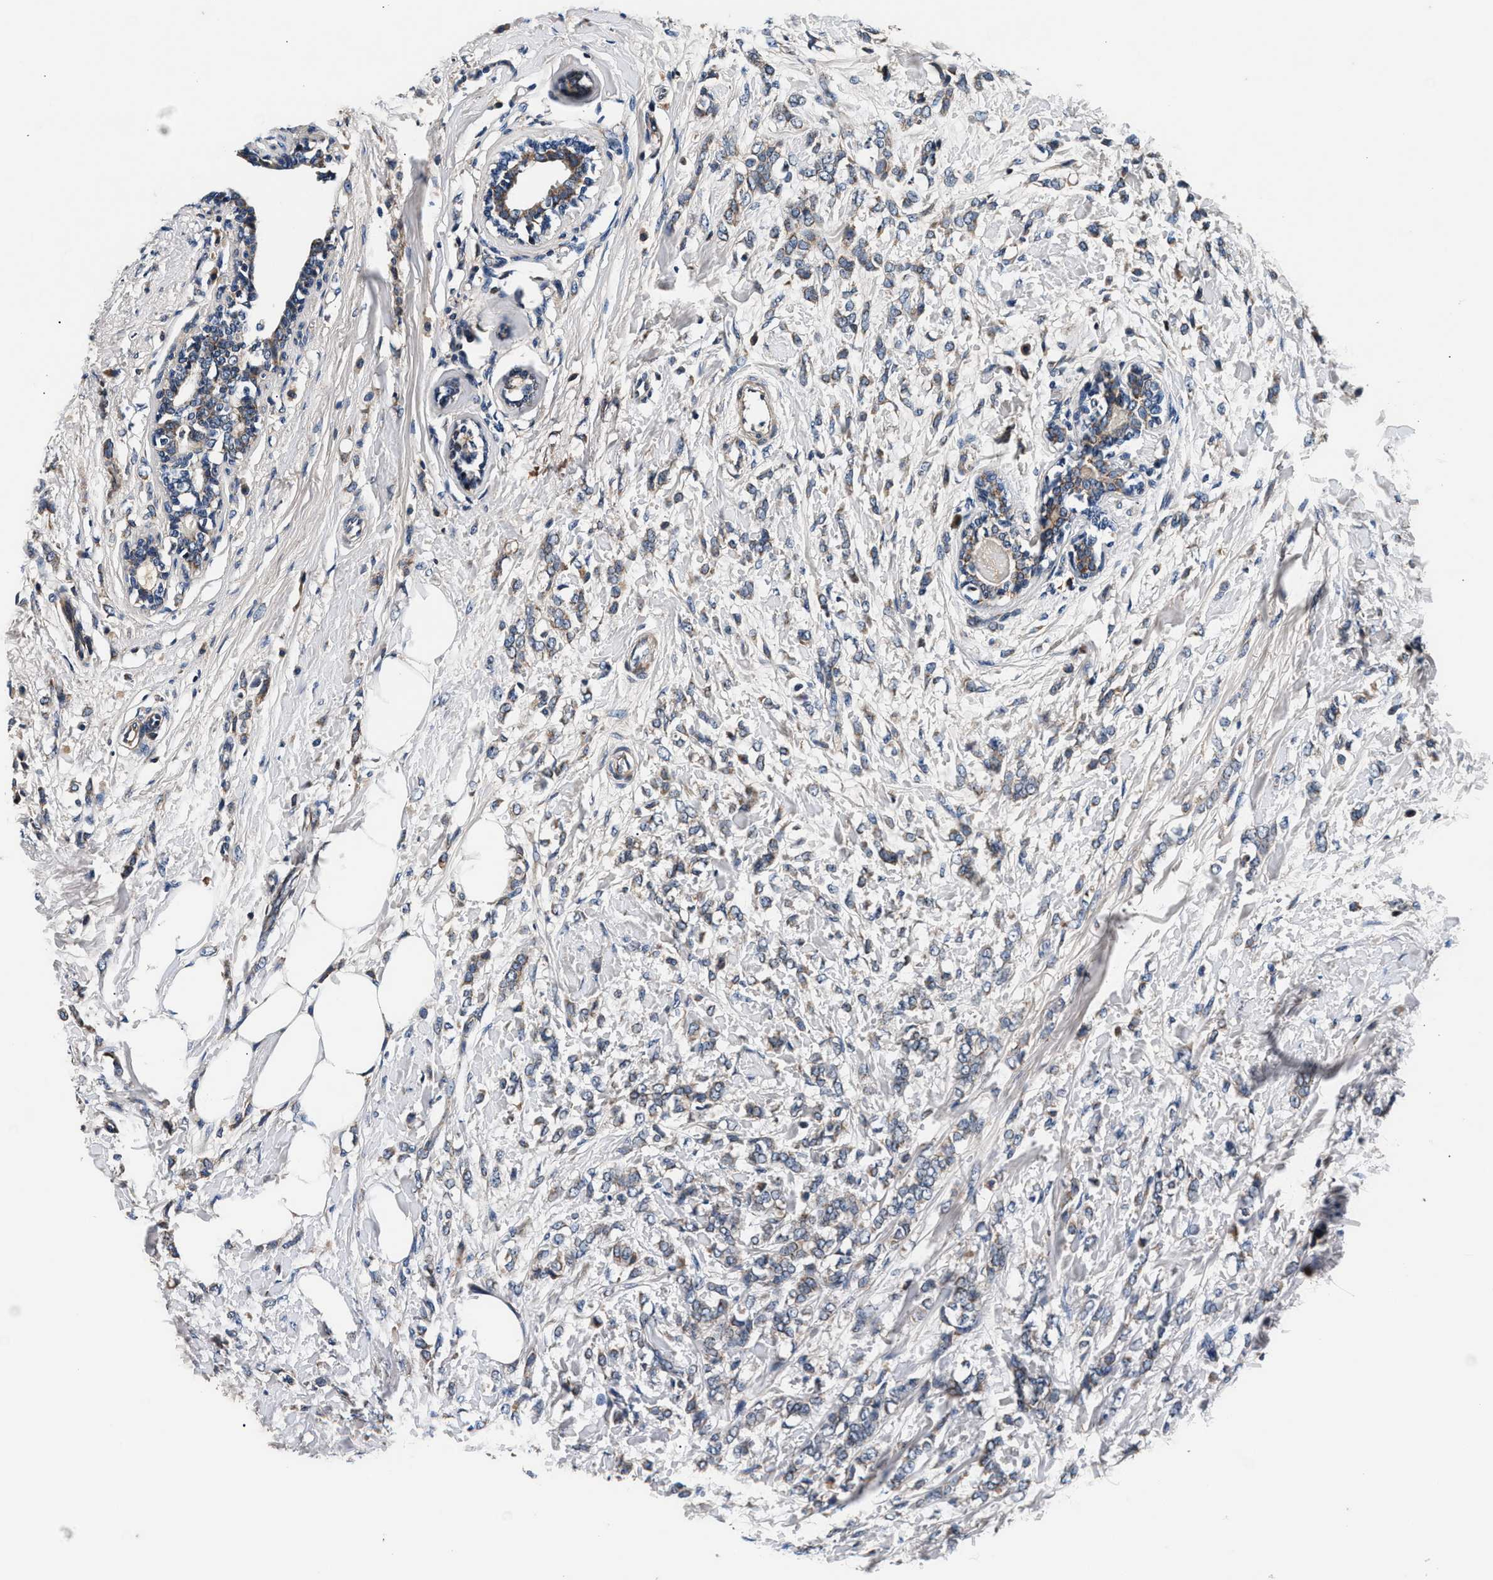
{"staining": {"intensity": "weak", "quantity": "25%-75%", "location": "cytoplasmic/membranous"}, "tissue": "breast cancer", "cell_type": "Tumor cells", "image_type": "cancer", "snomed": [{"axis": "morphology", "description": "Lobular carcinoma, in situ"}, {"axis": "morphology", "description": "Lobular carcinoma"}, {"axis": "topography", "description": "Breast"}], "caption": "Human breast cancer (lobular carcinoma in situ) stained with a protein marker reveals weak staining in tumor cells.", "gene": "IMMT", "patient": {"sex": "female", "age": 41}}